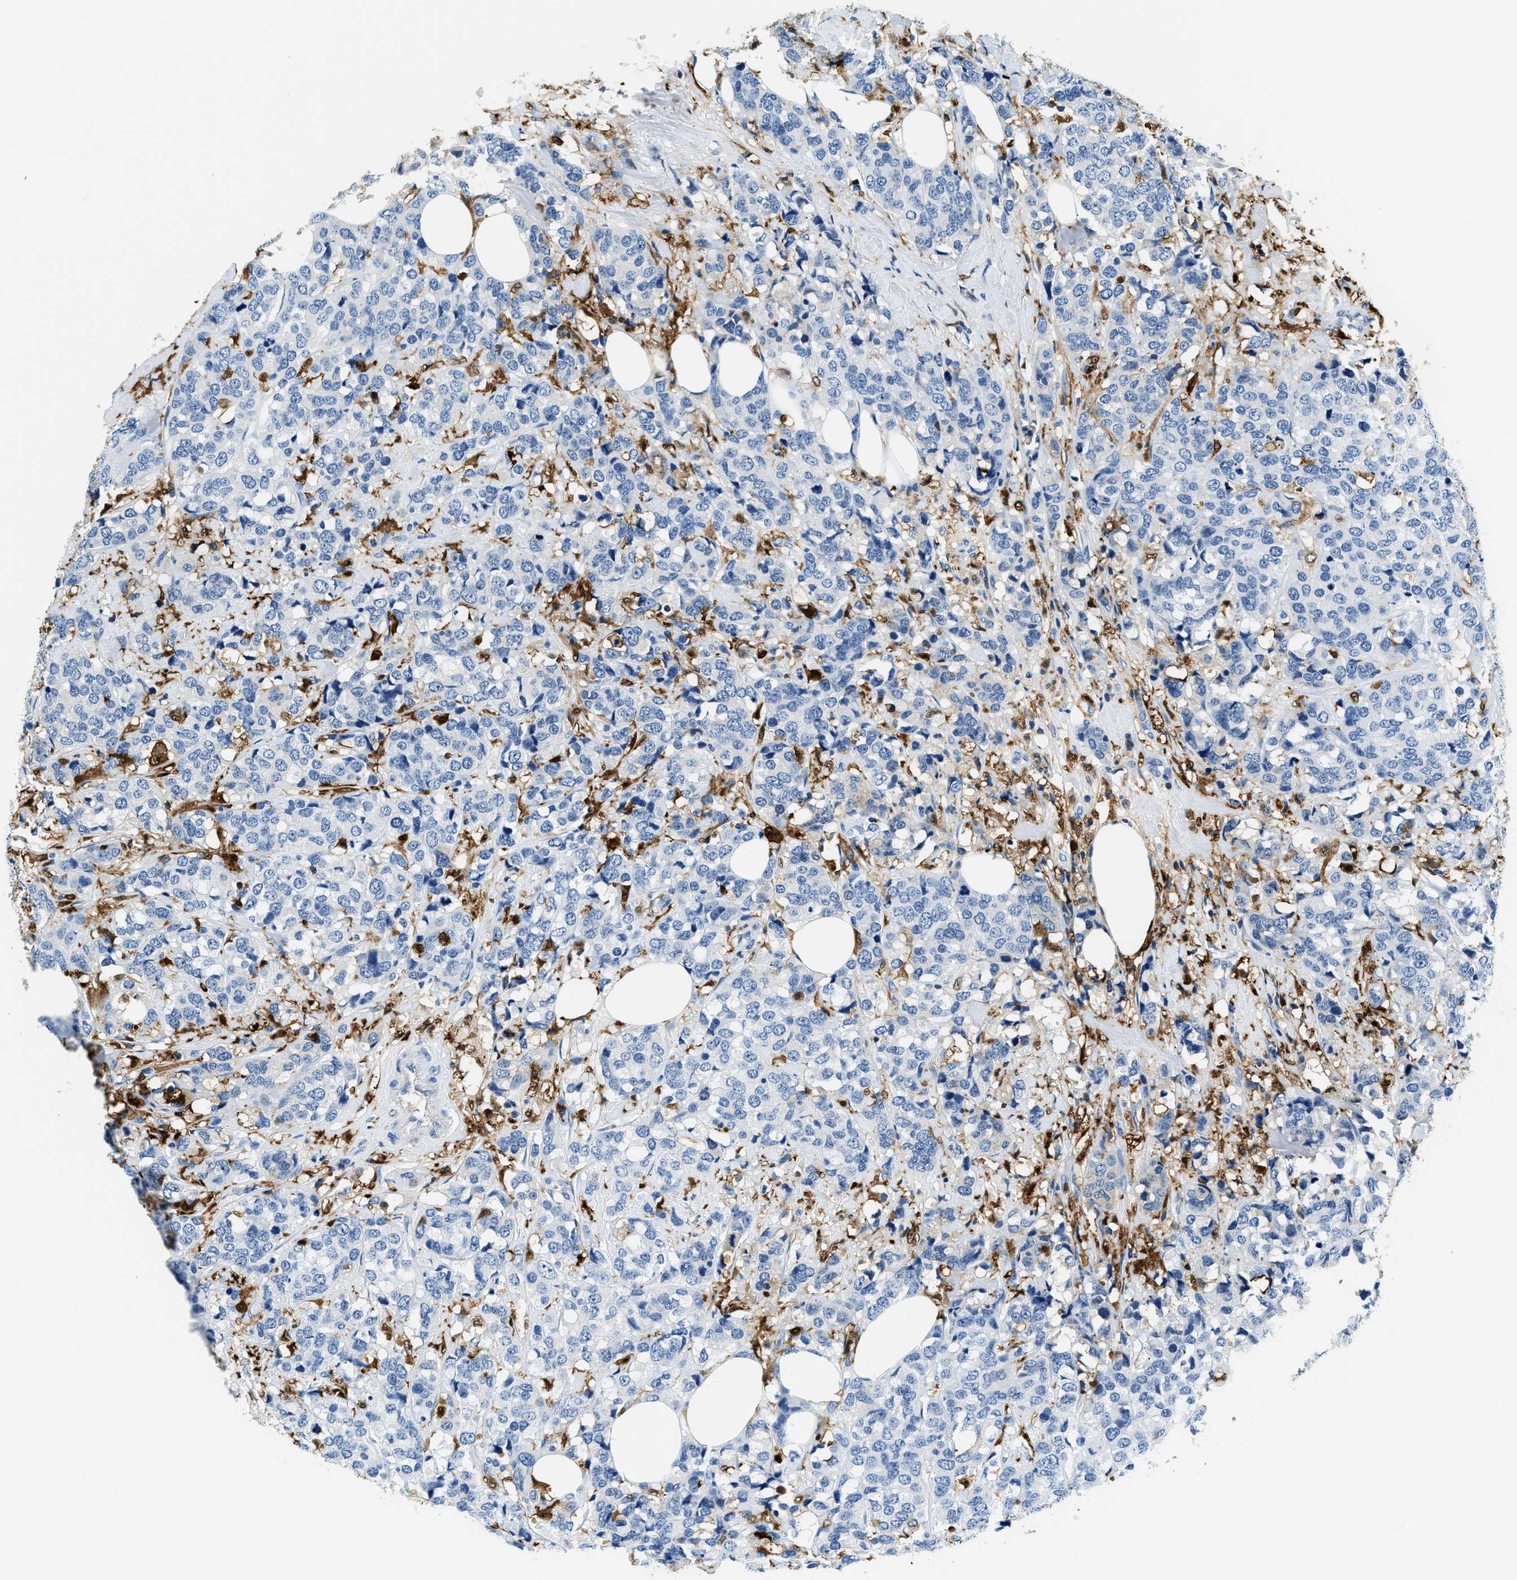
{"staining": {"intensity": "negative", "quantity": "none", "location": "none"}, "tissue": "breast cancer", "cell_type": "Tumor cells", "image_type": "cancer", "snomed": [{"axis": "morphology", "description": "Lobular carcinoma"}, {"axis": "topography", "description": "Breast"}], "caption": "Histopathology image shows no significant protein positivity in tumor cells of breast lobular carcinoma.", "gene": "CAPG", "patient": {"sex": "female", "age": 59}}